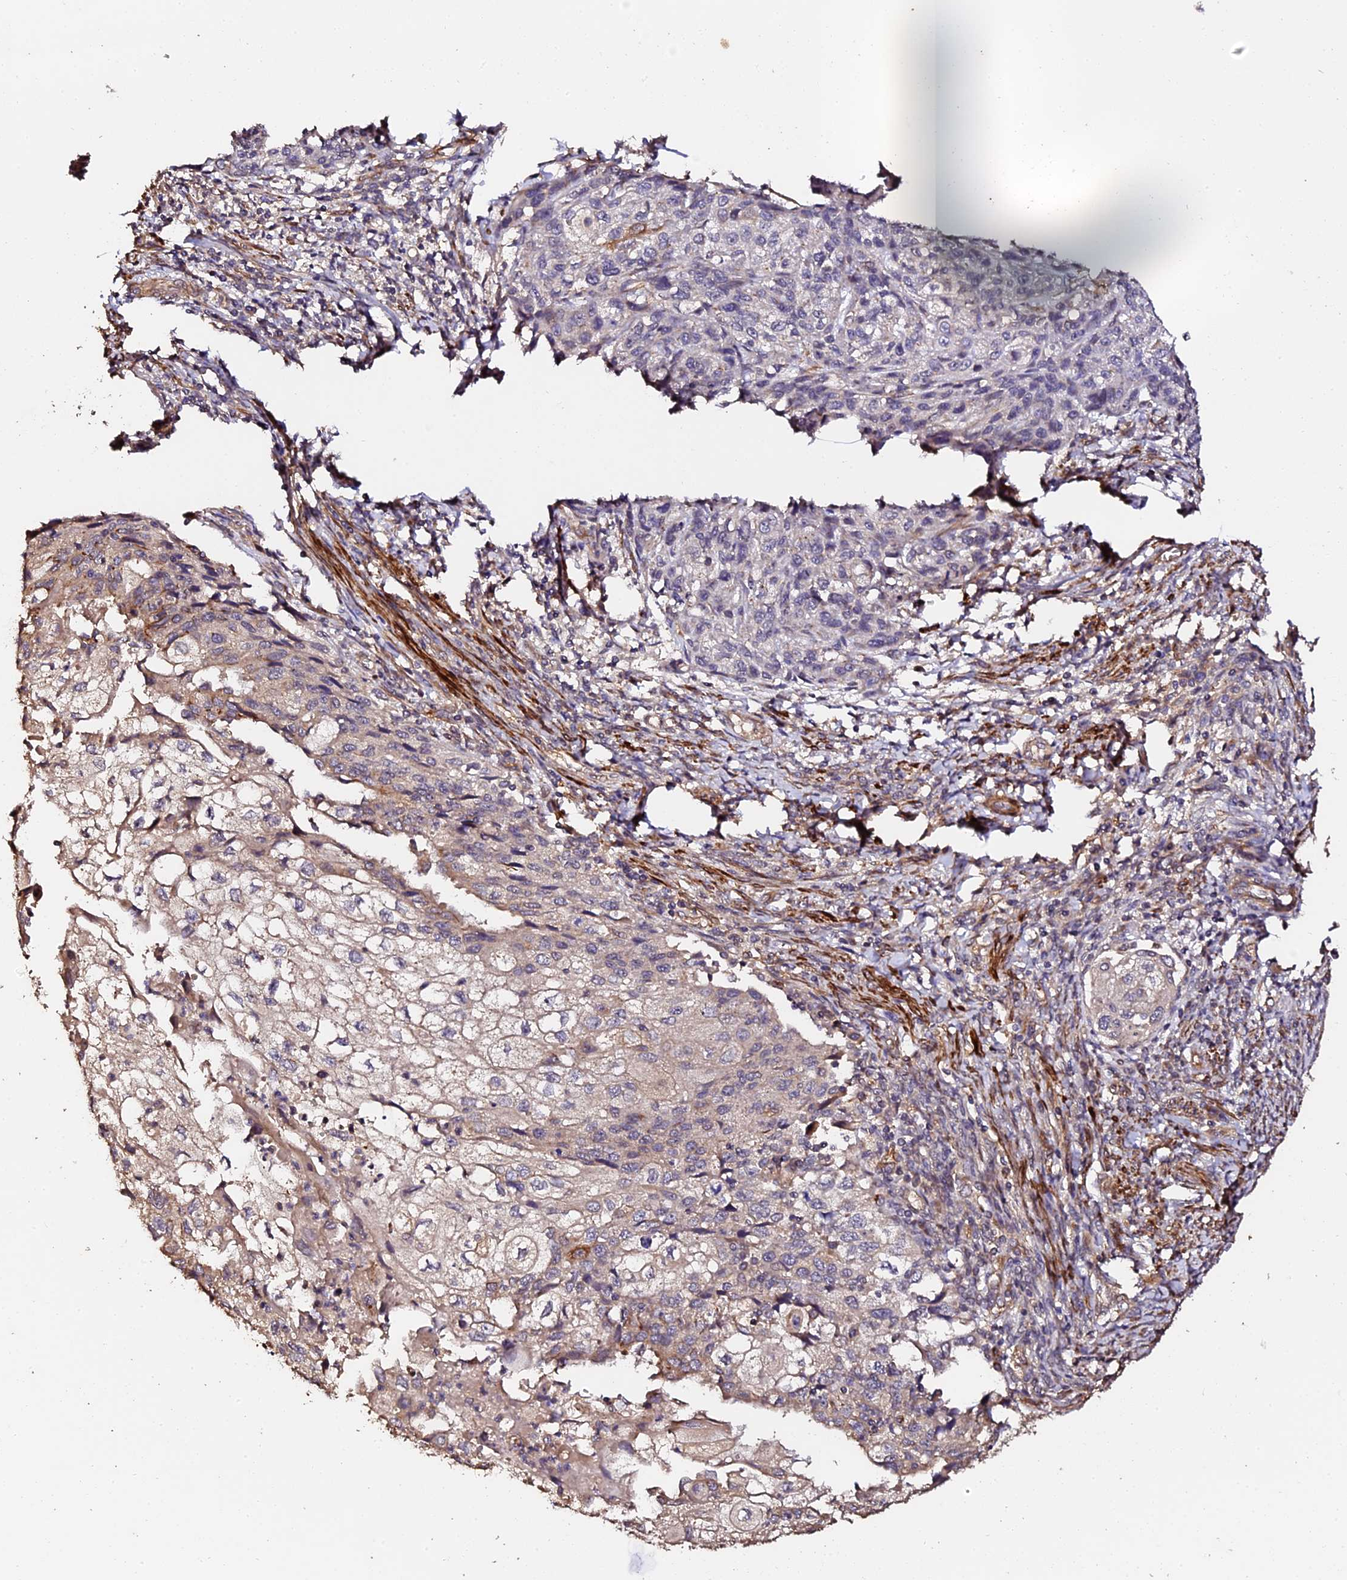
{"staining": {"intensity": "weak", "quantity": "25%-75%", "location": "cytoplasmic/membranous"}, "tissue": "cervical cancer", "cell_type": "Tumor cells", "image_type": "cancer", "snomed": [{"axis": "morphology", "description": "Squamous cell carcinoma, NOS"}, {"axis": "topography", "description": "Cervix"}], "caption": "An image of squamous cell carcinoma (cervical) stained for a protein exhibits weak cytoplasmic/membranous brown staining in tumor cells.", "gene": "TDO2", "patient": {"sex": "female", "age": 67}}